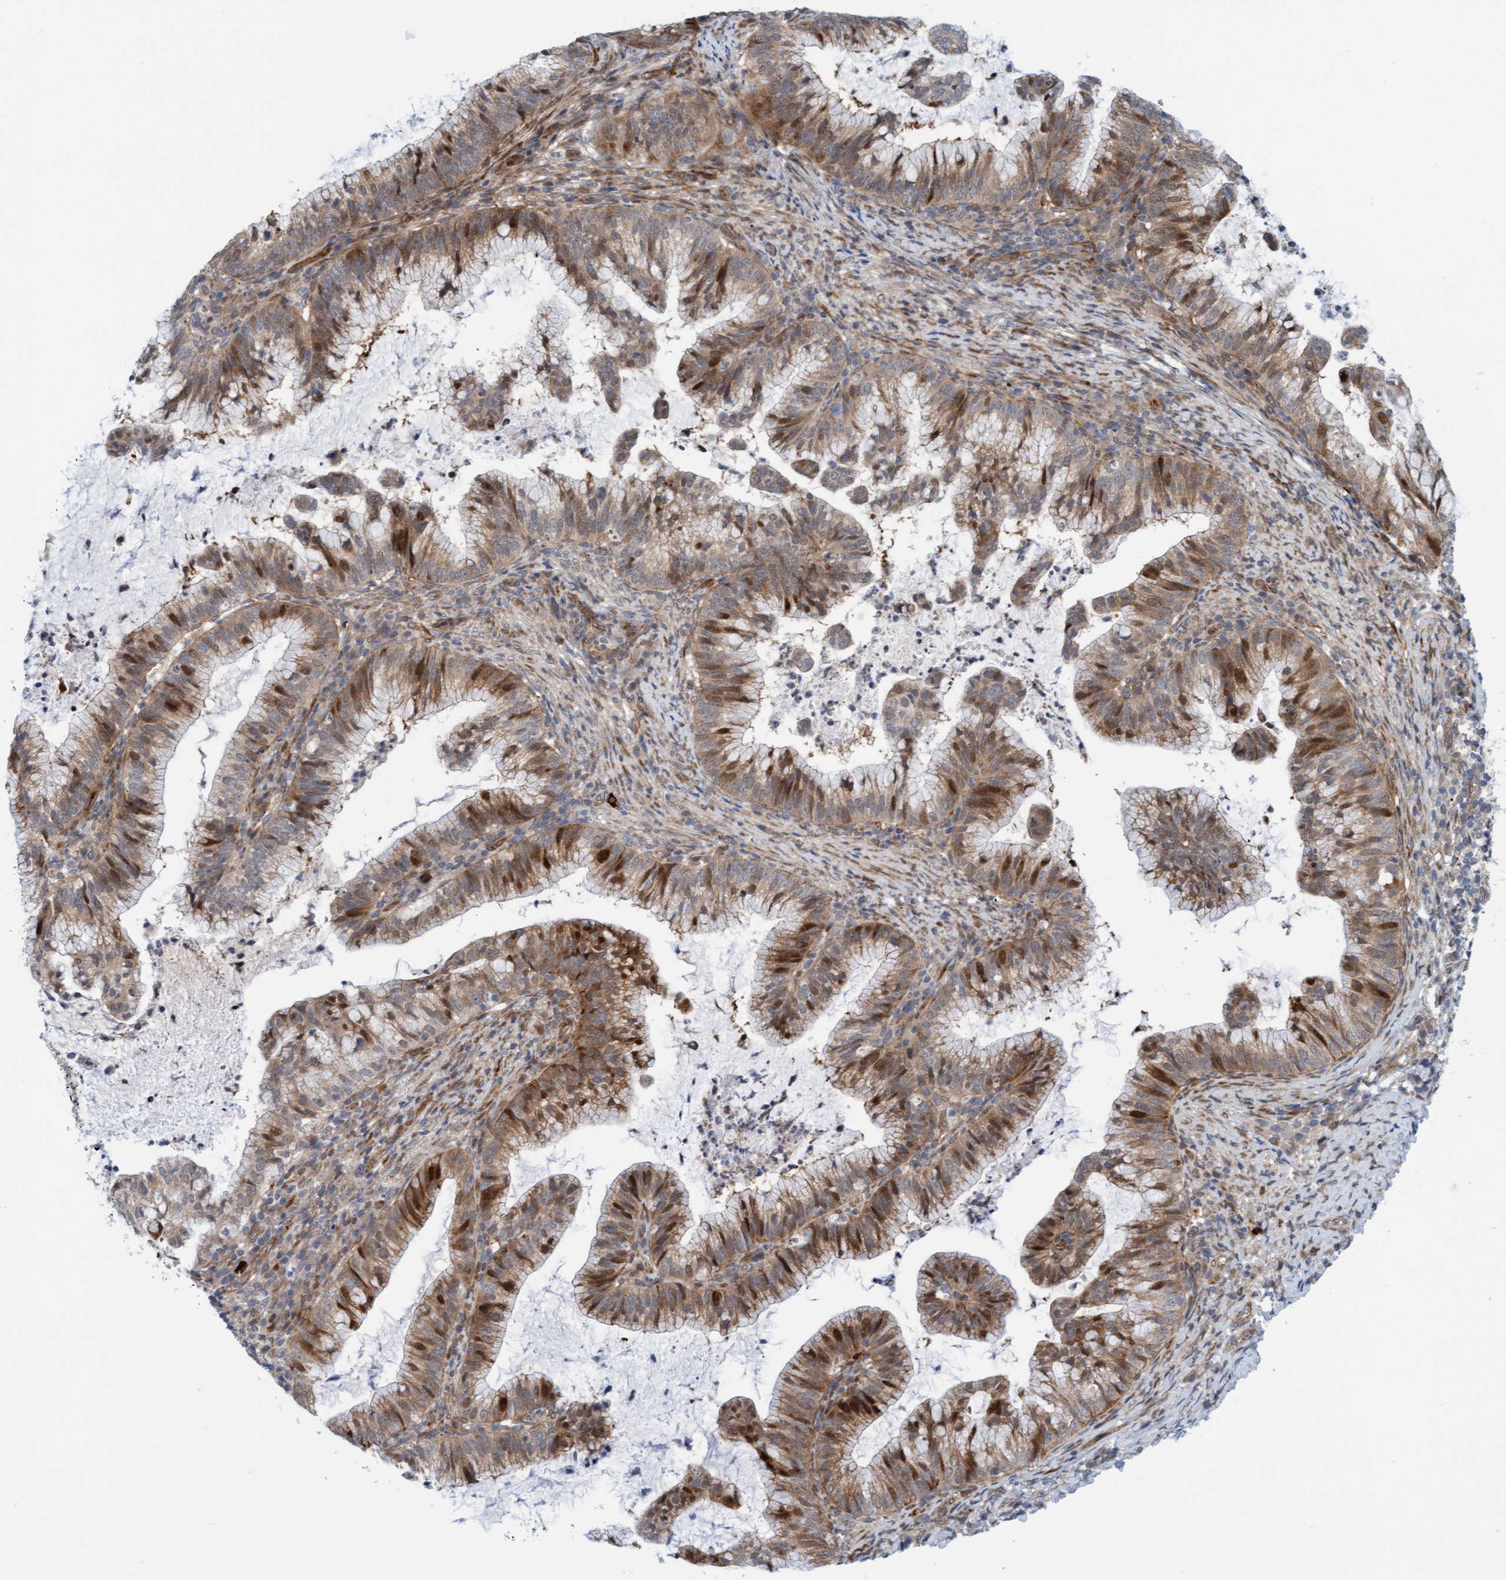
{"staining": {"intensity": "moderate", "quantity": ">75%", "location": "cytoplasmic/membranous,nuclear"}, "tissue": "cervical cancer", "cell_type": "Tumor cells", "image_type": "cancer", "snomed": [{"axis": "morphology", "description": "Adenocarcinoma, NOS"}, {"axis": "topography", "description": "Cervix"}], "caption": "Immunohistochemistry (IHC) (DAB (3,3'-diaminobenzidine)) staining of cervical adenocarcinoma reveals moderate cytoplasmic/membranous and nuclear protein positivity in about >75% of tumor cells.", "gene": "EIF4EBP1", "patient": {"sex": "female", "age": 36}}